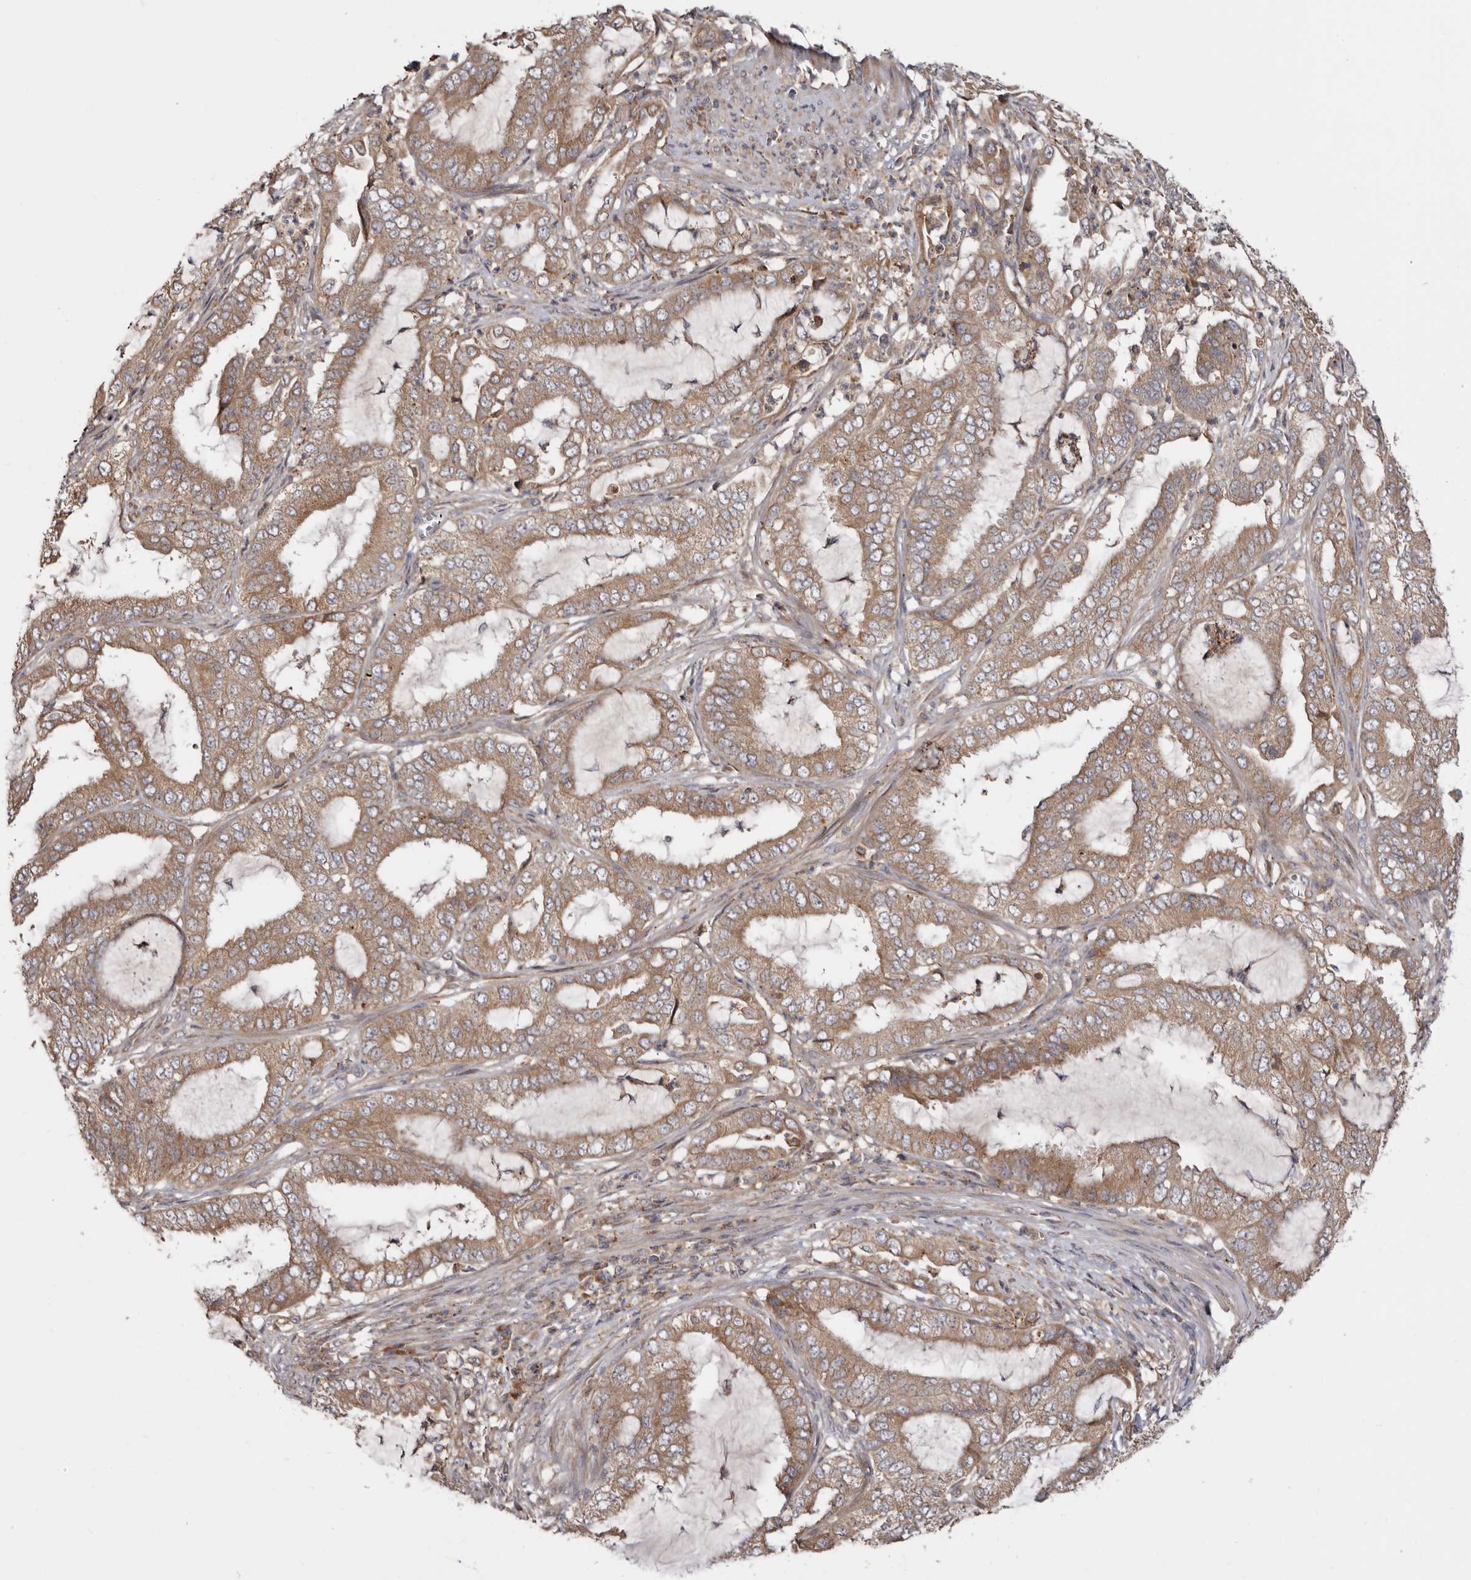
{"staining": {"intensity": "moderate", "quantity": ">75%", "location": "cytoplasmic/membranous"}, "tissue": "endometrial cancer", "cell_type": "Tumor cells", "image_type": "cancer", "snomed": [{"axis": "morphology", "description": "Adenocarcinoma, NOS"}, {"axis": "topography", "description": "Endometrium"}], "caption": "The image exhibits a brown stain indicating the presence of a protein in the cytoplasmic/membranous of tumor cells in endometrial adenocarcinoma.", "gene": "TMUB1", "patient": {"sex": "female", "age": 51}}